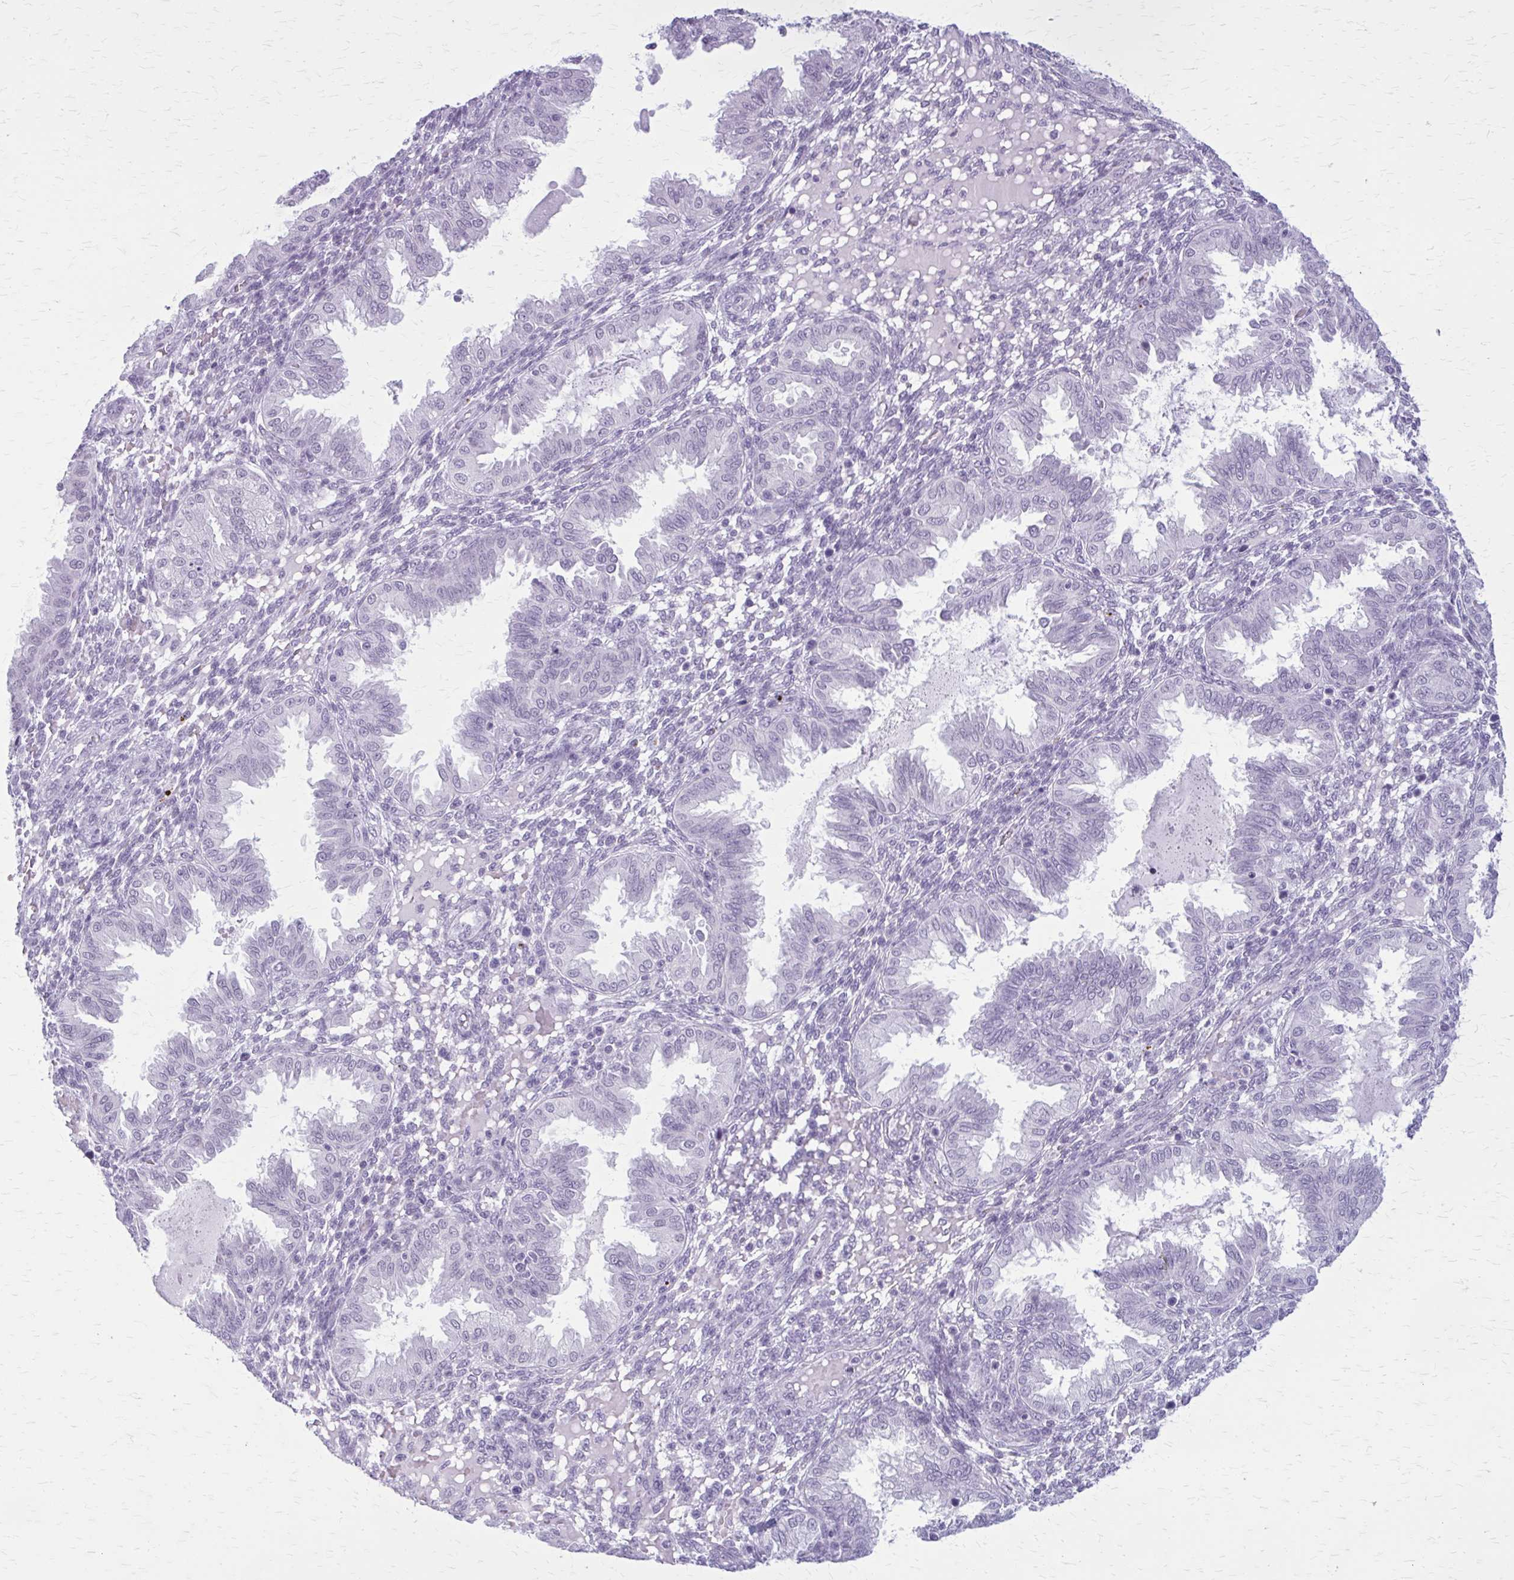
{"staining": {"intensity": "negative", "quantity": "none", "location": "none"}, "tissue": "endometrium", "cell_type": "Cells in endometrial stroma", "image_type": "normal", "snomed": [{"axis": "morphology", "description": "Normal tissue, NOS"}, {"axis": "topography", "description": "Endometrium"}], "caption": "Immunohistochemistry photomicrograph of unremarkable endometrium stained for a protein (brown), which exhibits no positivity in cells in endometrial stroma.", "gene": "GAD1", "patient": {"sex": "female", "age": 33}}